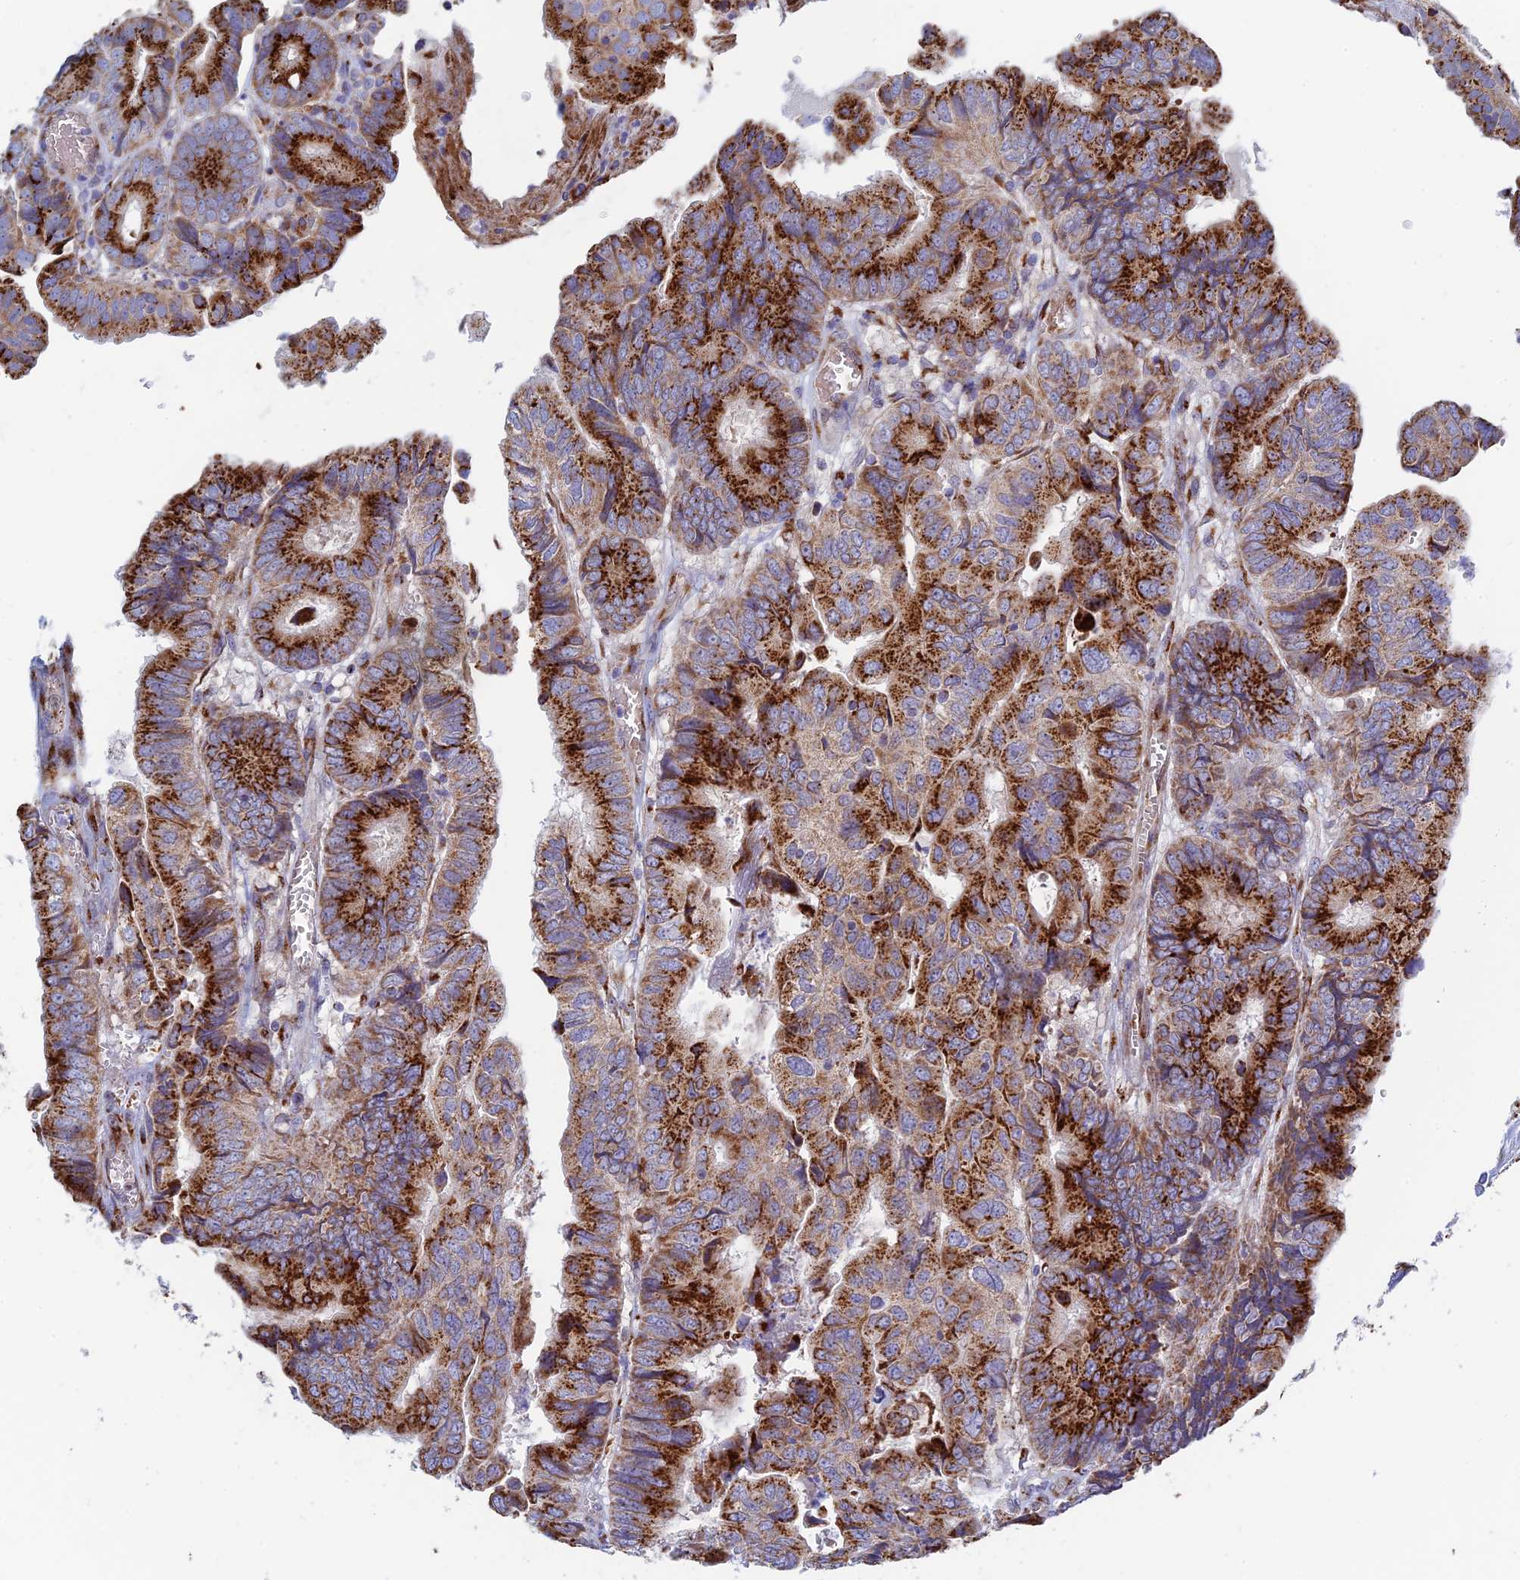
{"staining": {"intensity": "strong", "quantity": ">75%", "location": "cytoplasmic/membranous"}, "tissue": "colorectal cancer", "cell_type": "Tumor cells", "image_type": "cancer", "snomed": [{"axis": "morphology", "description": "Adenocarcinoma, NOS"}, {"axis": "topography", "description": "Colon"}], "caption": "Colorectal adenocarcinoma stained for a protein (brown) reveals strong cytoplasmic/membranous positive positivity in about >75% of tumor cells.", "gene": "HS2ST1", "patient": {"sex": "male", "age": 85}}